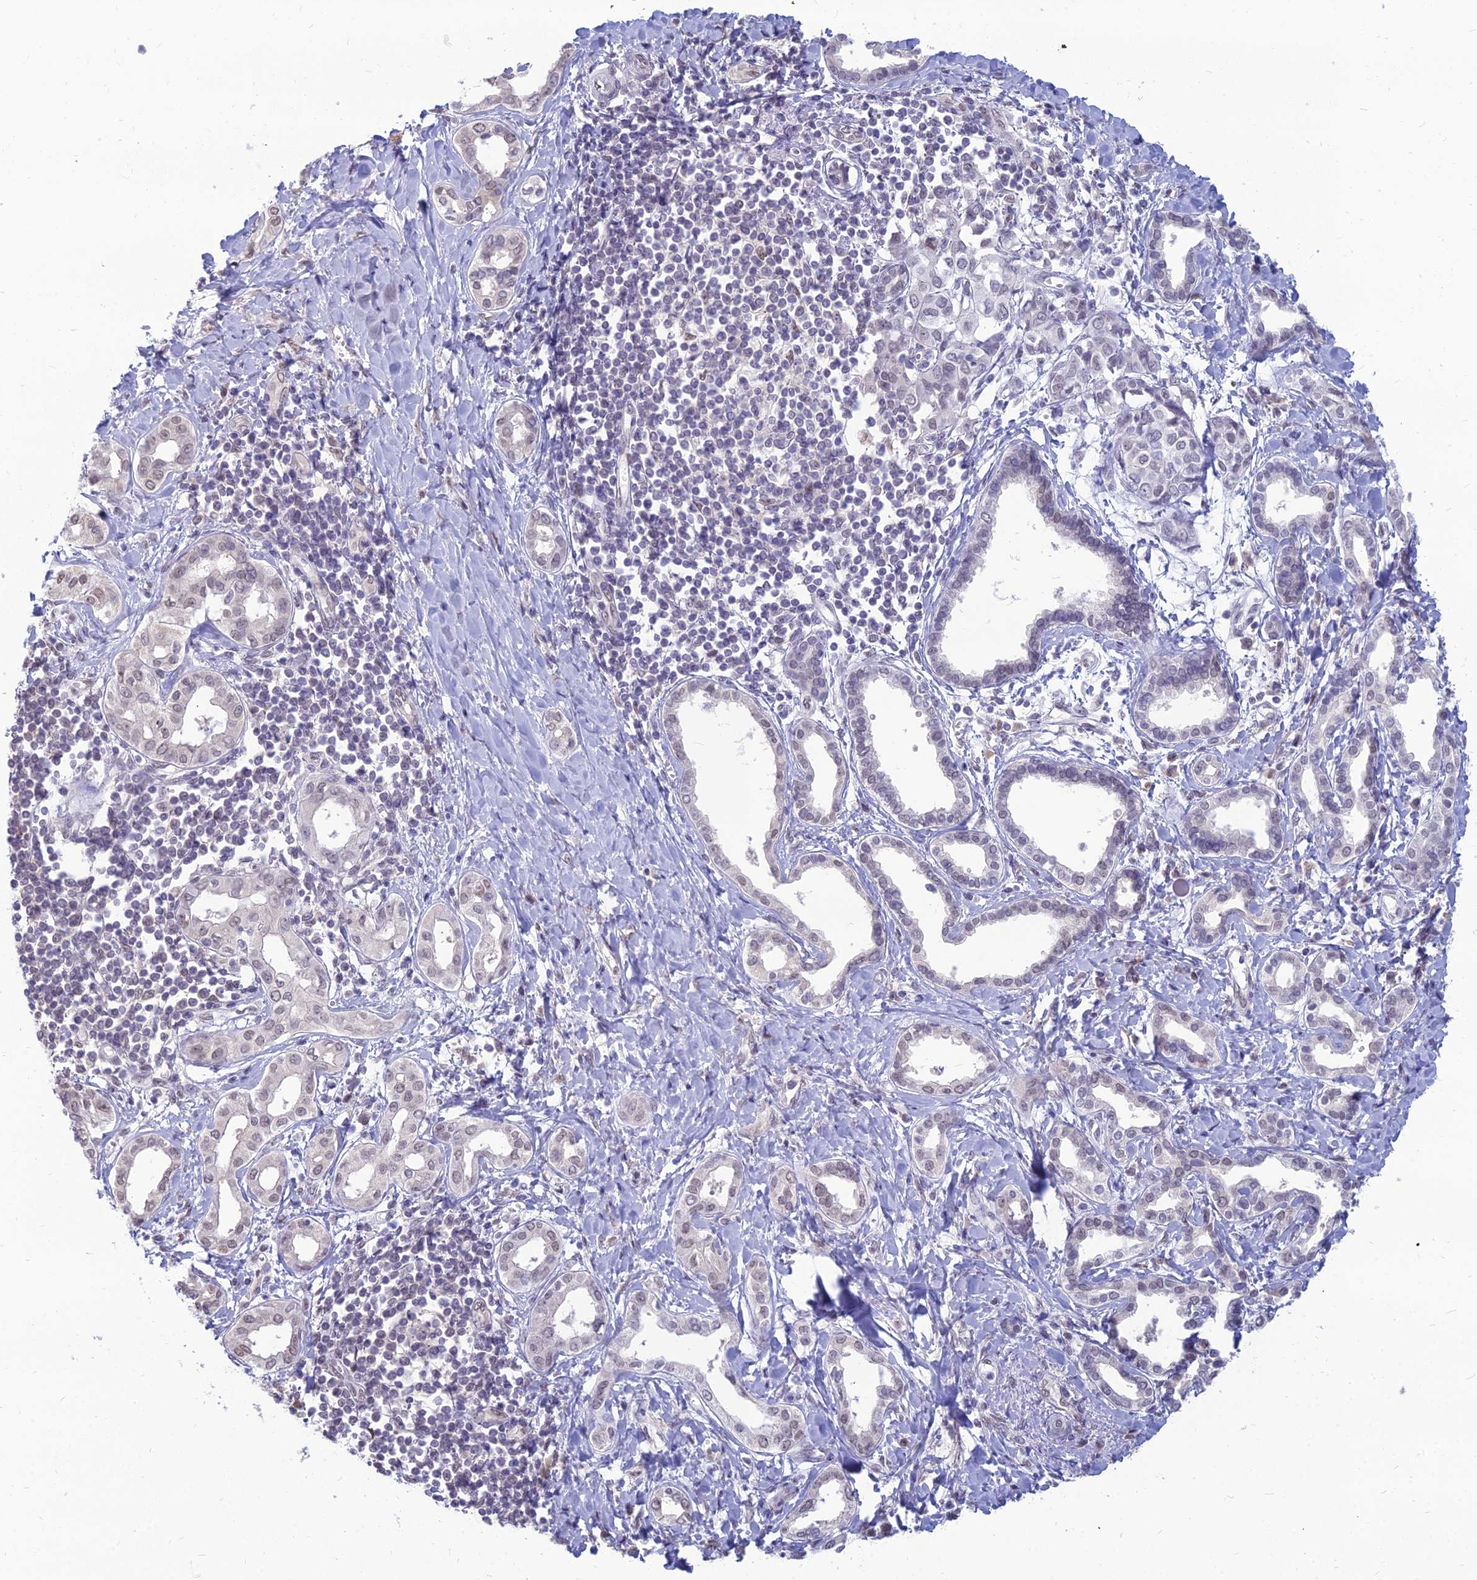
{"staining": {"intensity": "weak", "quantity": "<25%", "location": "nuclear"}, "tissue": "liver cancer", "cell_type": "Tumor cells", "image_type": "cancer", "snomed": [{"axis": "morphology", "description": "Cholangiocarcinoma"}, {"axis": "topography", "description": "Liver"}], "caption": "Tumor cells are negative for protein expression in human liver cancer.", "gene": "SRSF7", "patient": {"sex": "female", "age": 77}}